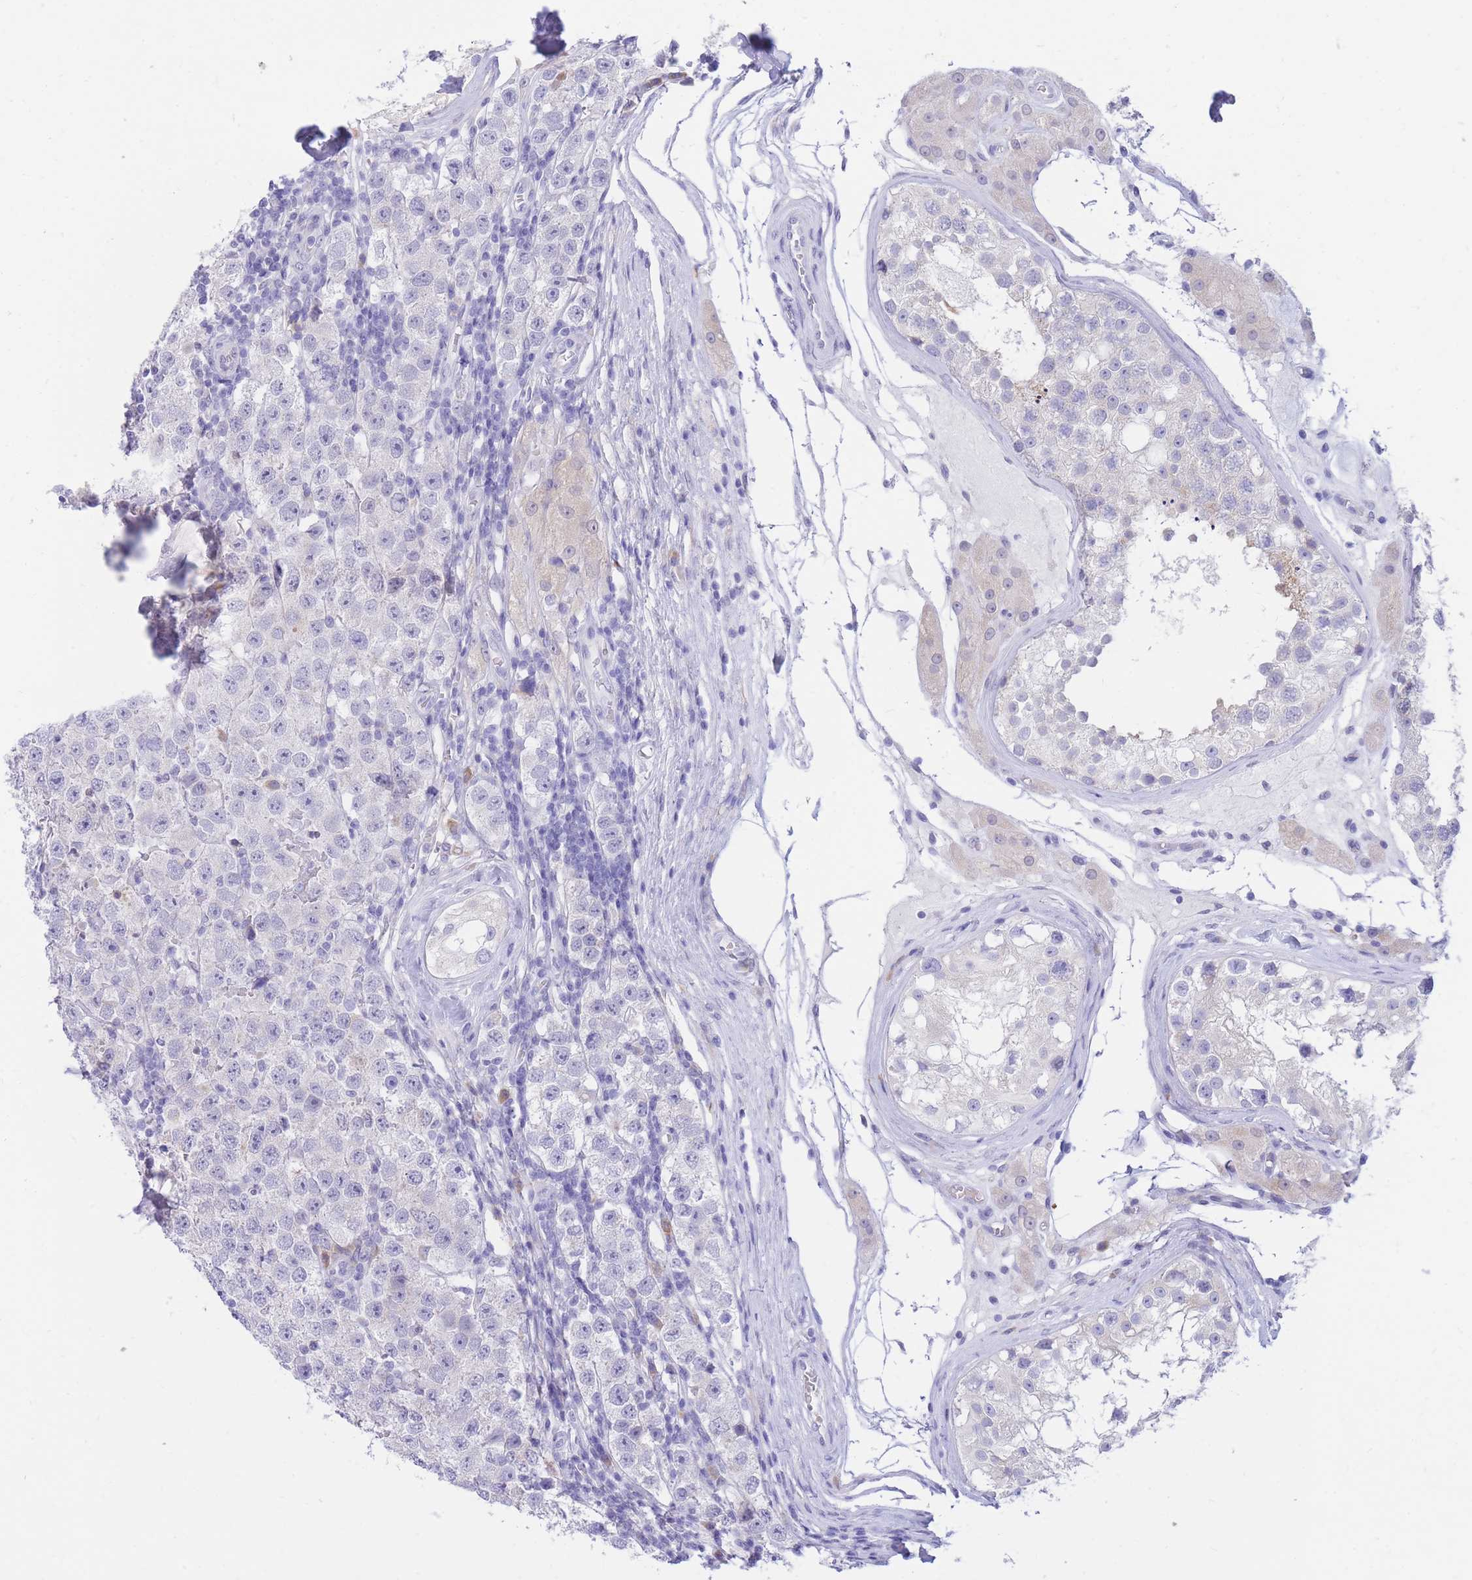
{"staining": {"intensity": "negative", "quantity": "none", "location": "none"}, "tissue": "testis cancer", "cell_type": "Tumor cells", "image_type": "cancer", "snomed": [{"axis": "morphology", "description": "Seminoma, NOS"}, {"axis": "topography", "description": "Testis"}], "caption": "Tumor cells are negative for brown protein staining in seminoma (testis).", "gene": "SSUH2", "patient": {"sex": "male", "age": 34}}